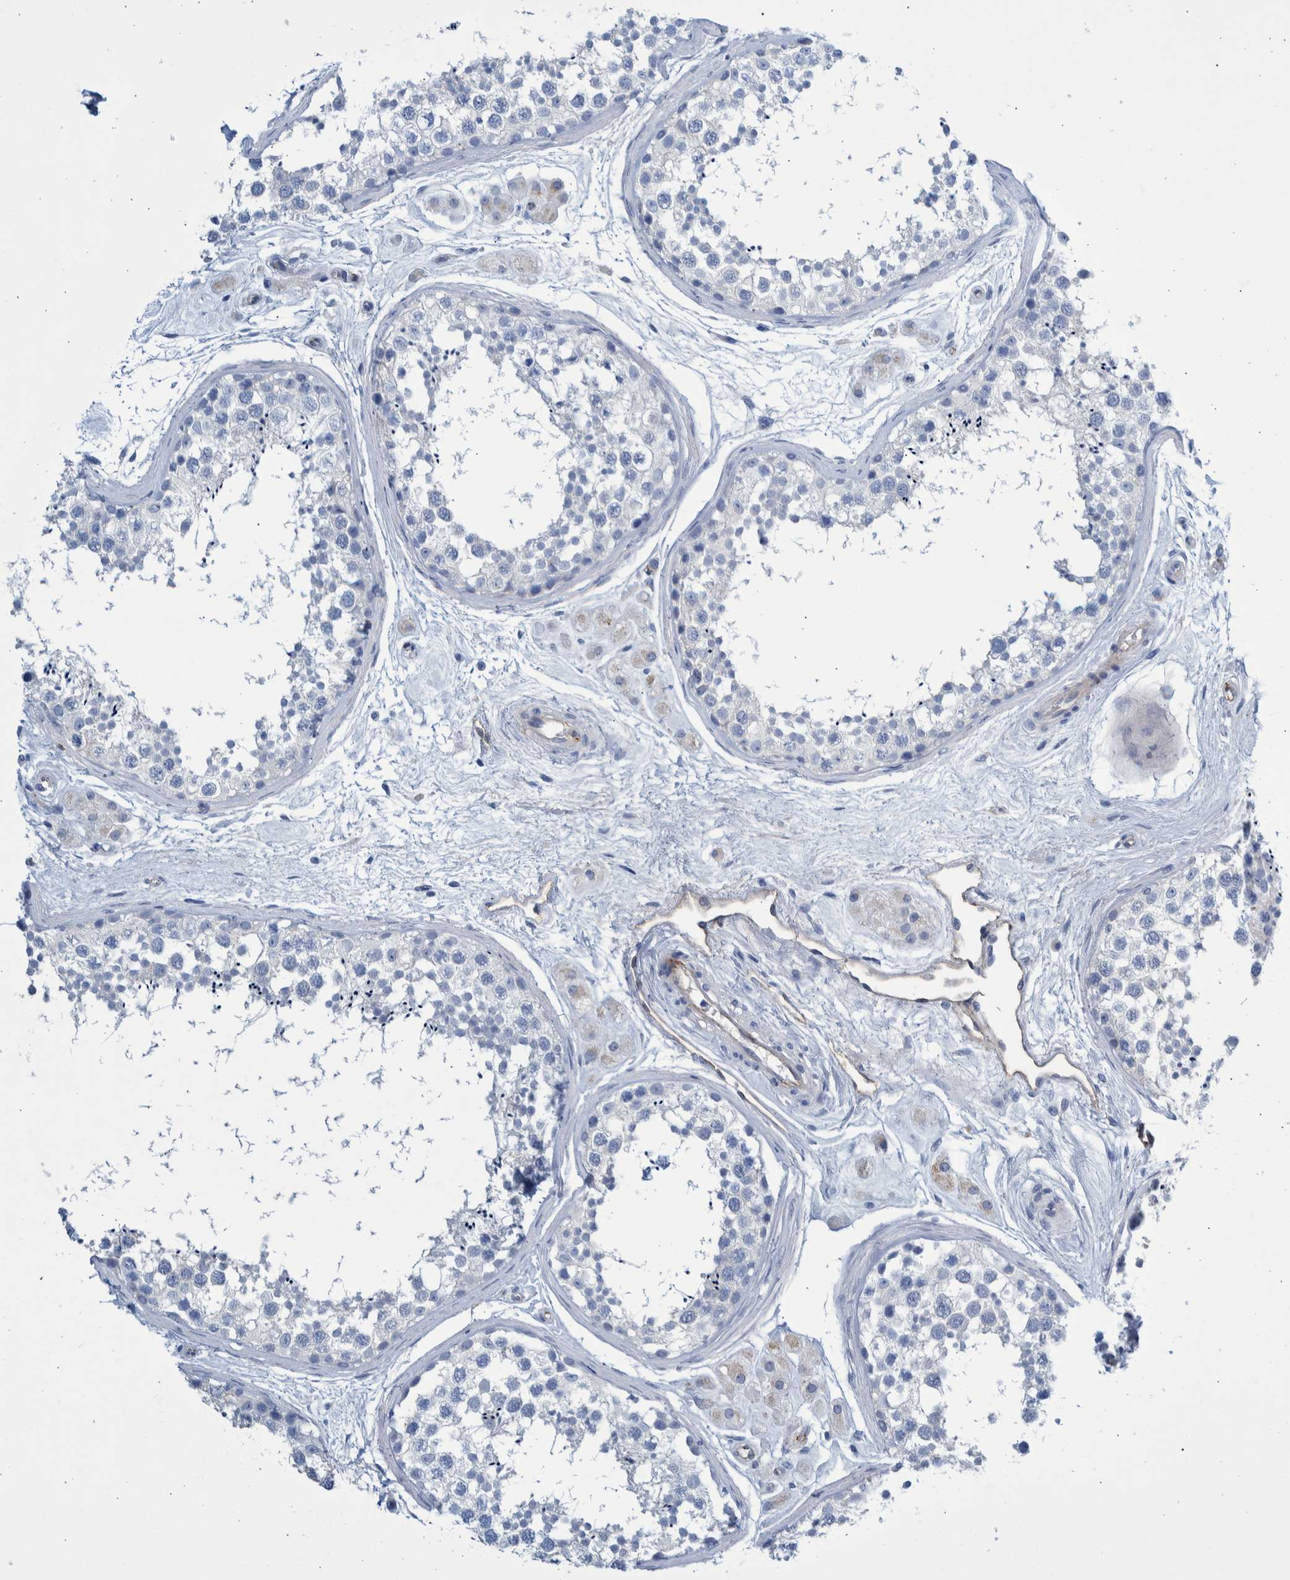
{"staining": {"intensity": "negative", "quantity": "none", "location": "none"}, "tissue": "testis", "cell_type": "Cells in seminiferous ducts", "image_type": "normal", "snomed": [{"axis": "morphology", "description": "Normal tissue, NOS"}, {"axis": "topography", "description": "Testis"}], "caption": "A micrograph of human testis is negative for staining in cells in seminiferous ducts. (Brightfield microscopy of DAB immunohistochemistry at high magnification).", "gene": "SLC34A3", "patient": {"sex": "male", "age": 56}}